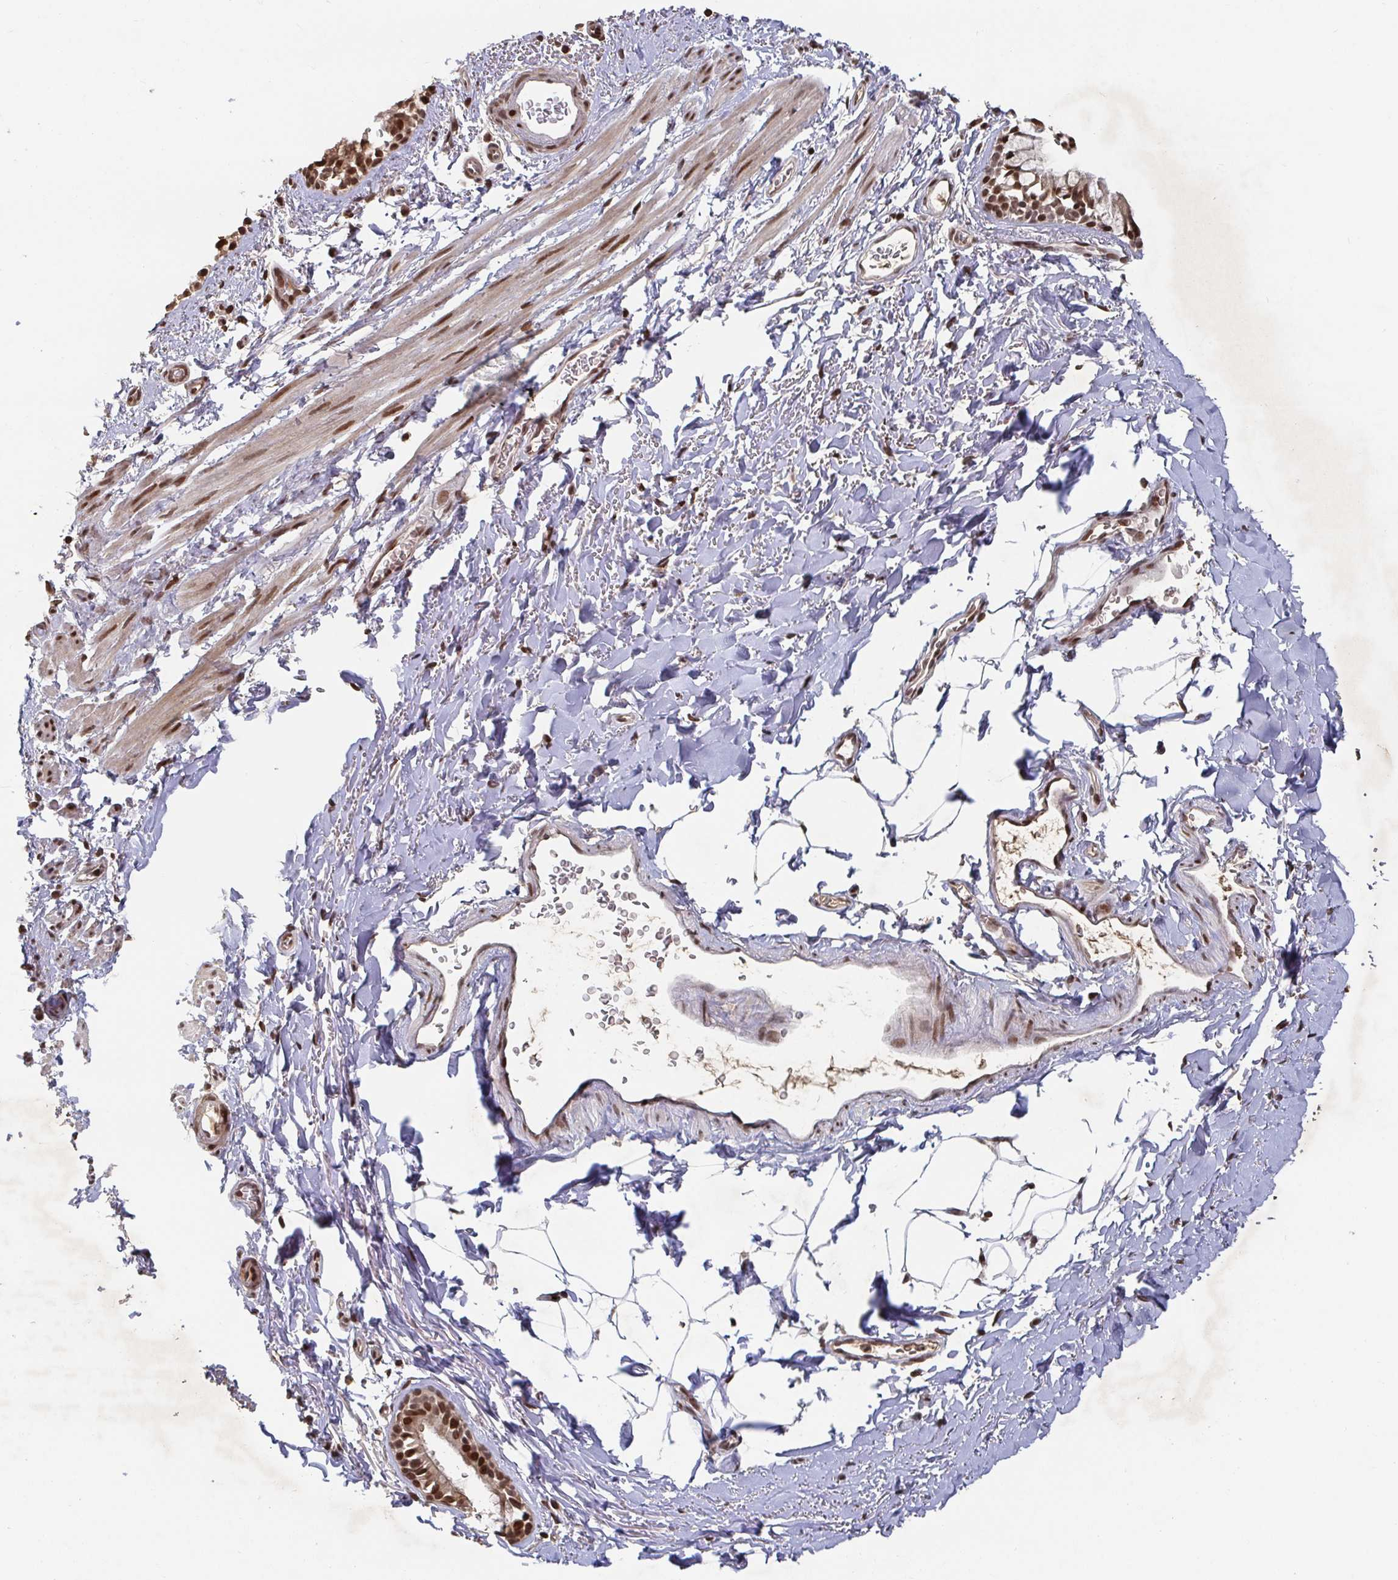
{"staining": {"intensity": "moderate", "quantity": ">75%", "location": "nuclear"}, "tissue": "bronchus", "cell_type": "Respiratory epithelial cells", "image_type": "normal", "snomed": [{"axis": "morphology", "description": "Normal tissue, NOS"}, {"axis": "topography", "description": "Lymph node"}, {"axis": "topography", "description": "Cartilage tissue"}, {"axis": "topography", "description": "Bronchus"}], "caption": "The micrograph demonstrates staining of normal bronchus, revealing moderate nuclear protein staining (brown color) within respiratory epithelial cells. (brown staining indicates protein expression, while blue staining denotes nuclei).", "gene": "ZDHHC12", "patient": {"sex": "female", "age": 70}}